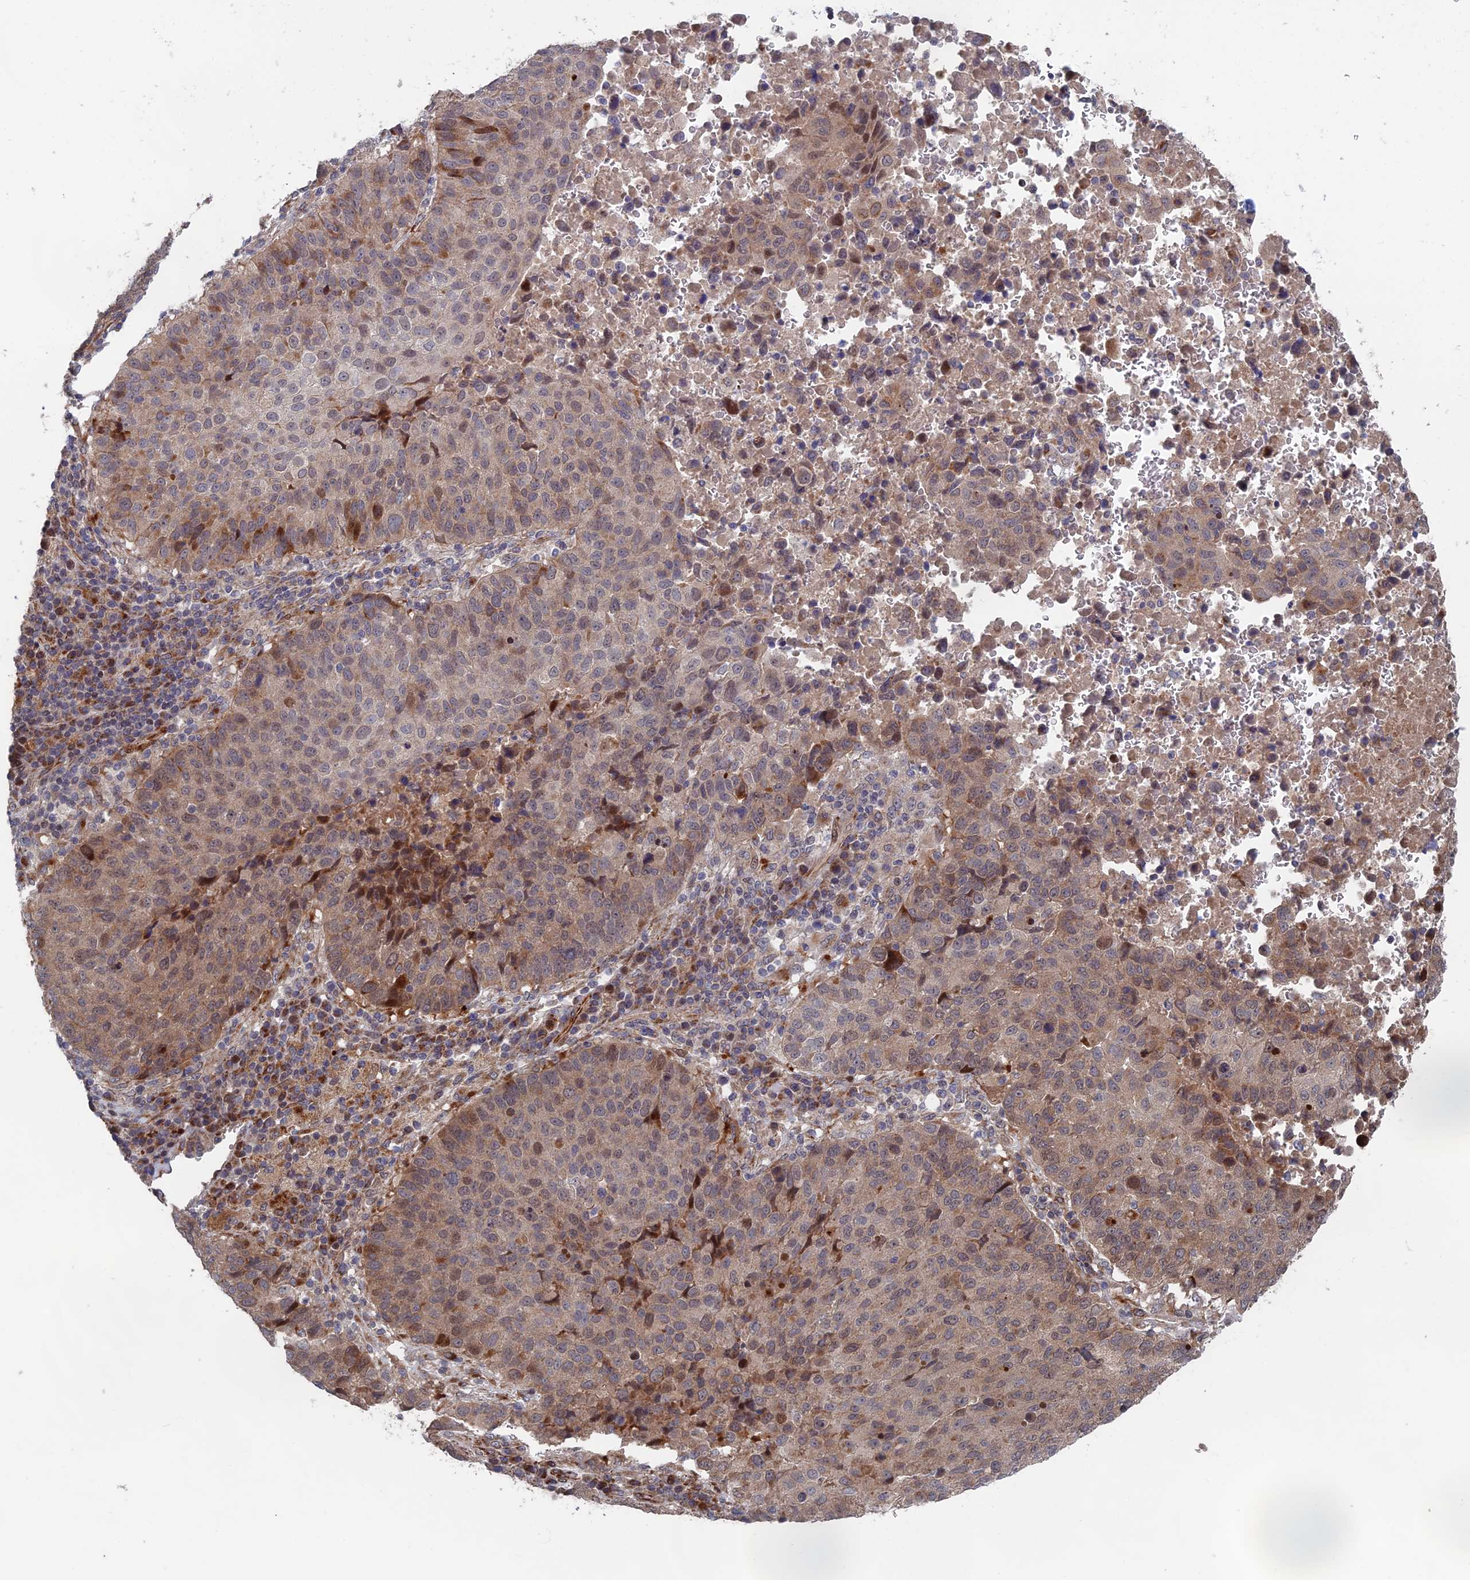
{"staining": {"intensity": "moderate", "quantity": "<25%", "location": "cytoplasmic/membranous"}, "tissue": "lung cancer", "cell_type": "Tumor cells", "image_type": "cancer", "snomed": [{"axis": "morphology", "description": "Squamous cell carcinoma, NOS"}, {"axis": "topography", "description": "Lung"}], "caption": "High-power microscopy captured an immunohistochemistry photomicrograph of lung squamous cell carcinoma, revealing moderate cytoplasmic/membranous expression in approximately <25% of tumor cells.", "gene": "GTF2IRD1", "patient": {"sex": "male", "age": 73}}